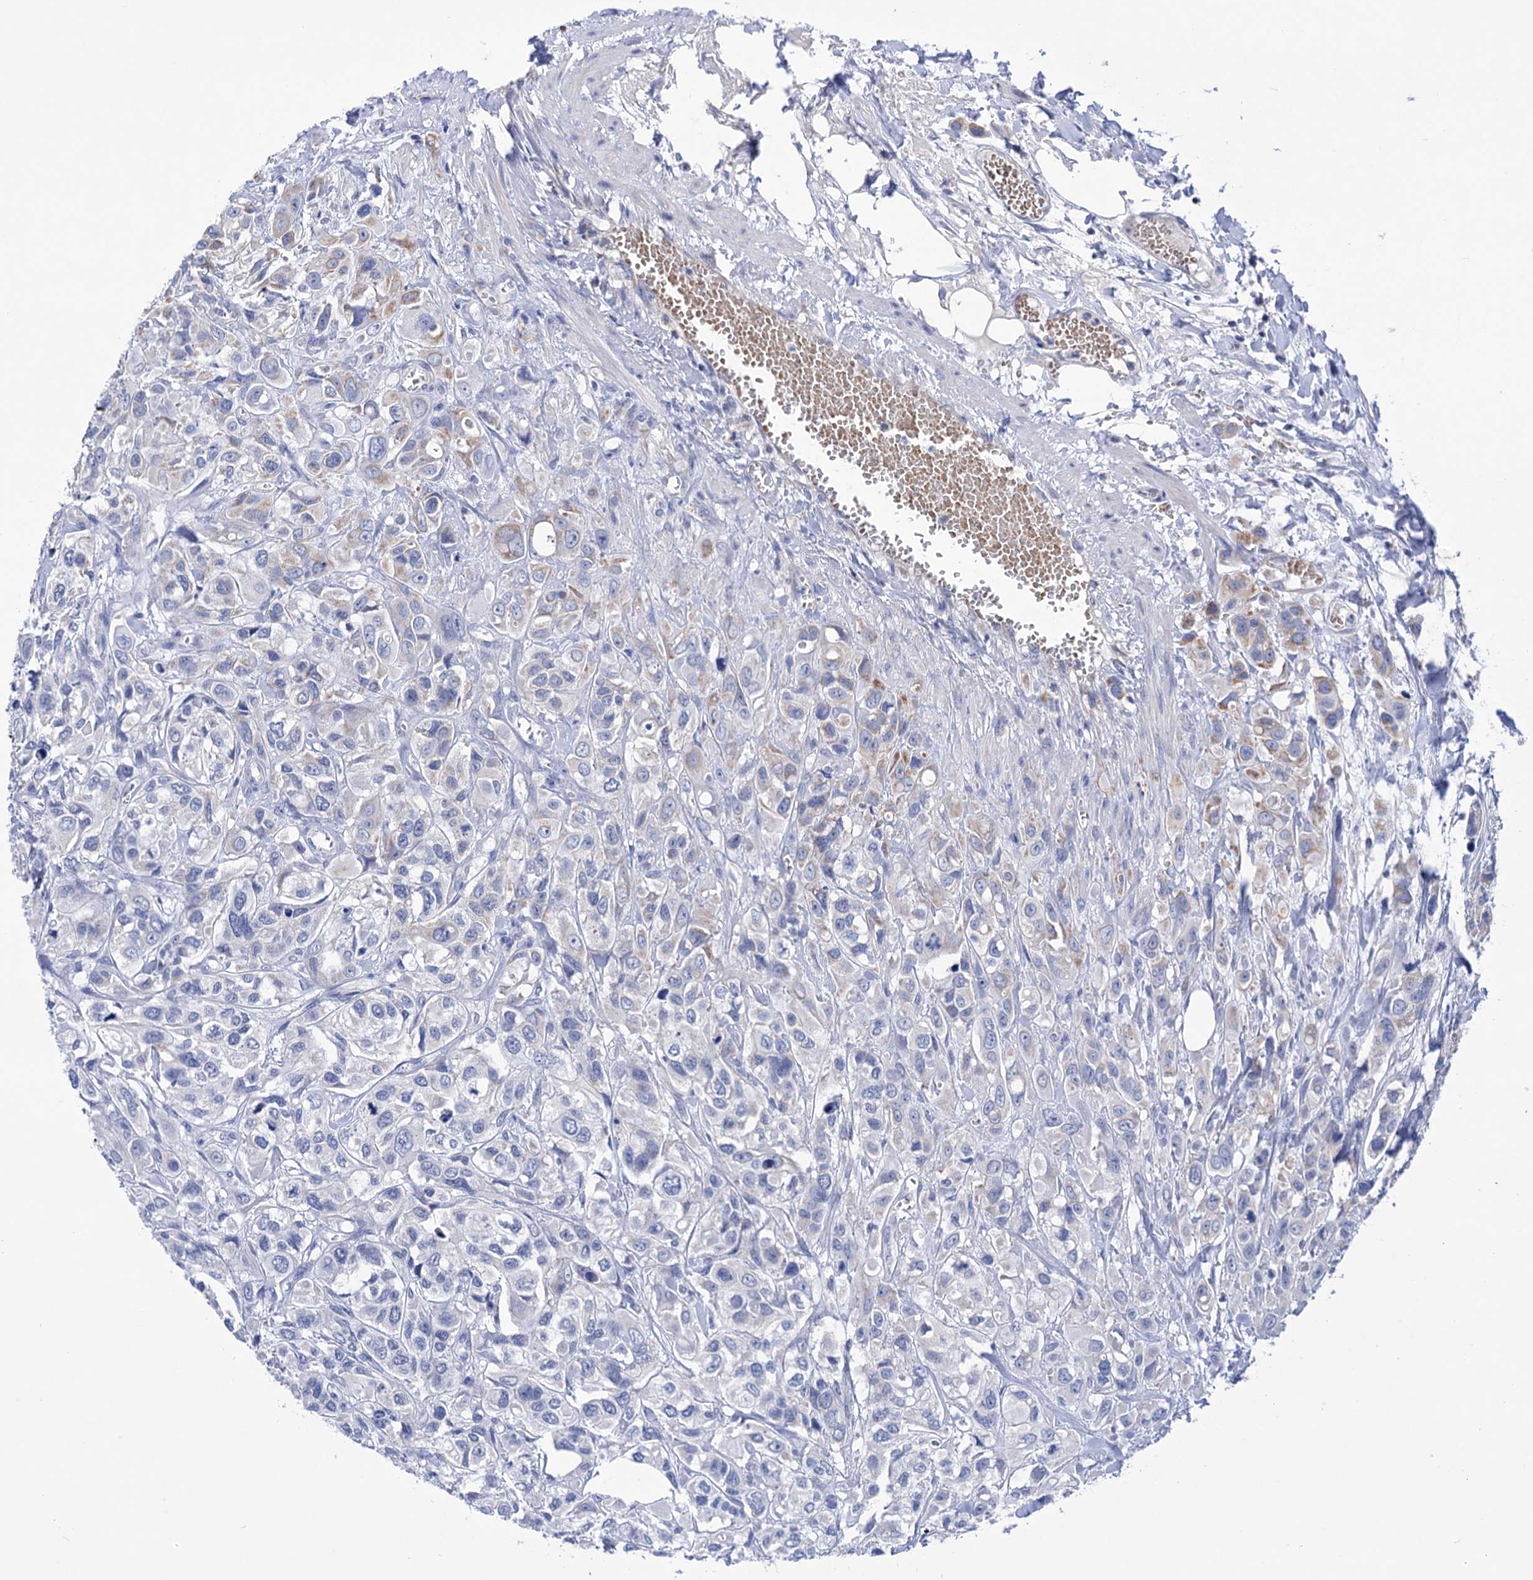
{"staining": {"intensity": "negative", "quantity": "none", "location": "none"}, "tissue": "urothelial cancer", "cell_type": "Tumor cells", "image_type": "cancer", "snomed": [{"axis": "morphology", "description": "Urothelial carcinoma, High grade"}, {"axis": "topography", "description": "Urinary bladder"}], "caption": "High magnification brightfield microscopy of high-grade urothelial carcinoma stained with DAB (3,3'-diaminobenzidine) (brown) and counterstained with hematoxylin (blue): tumor cells show no significant staining.", "gene": "YARS2", "patient": {"sex": "male", "age": 67}}